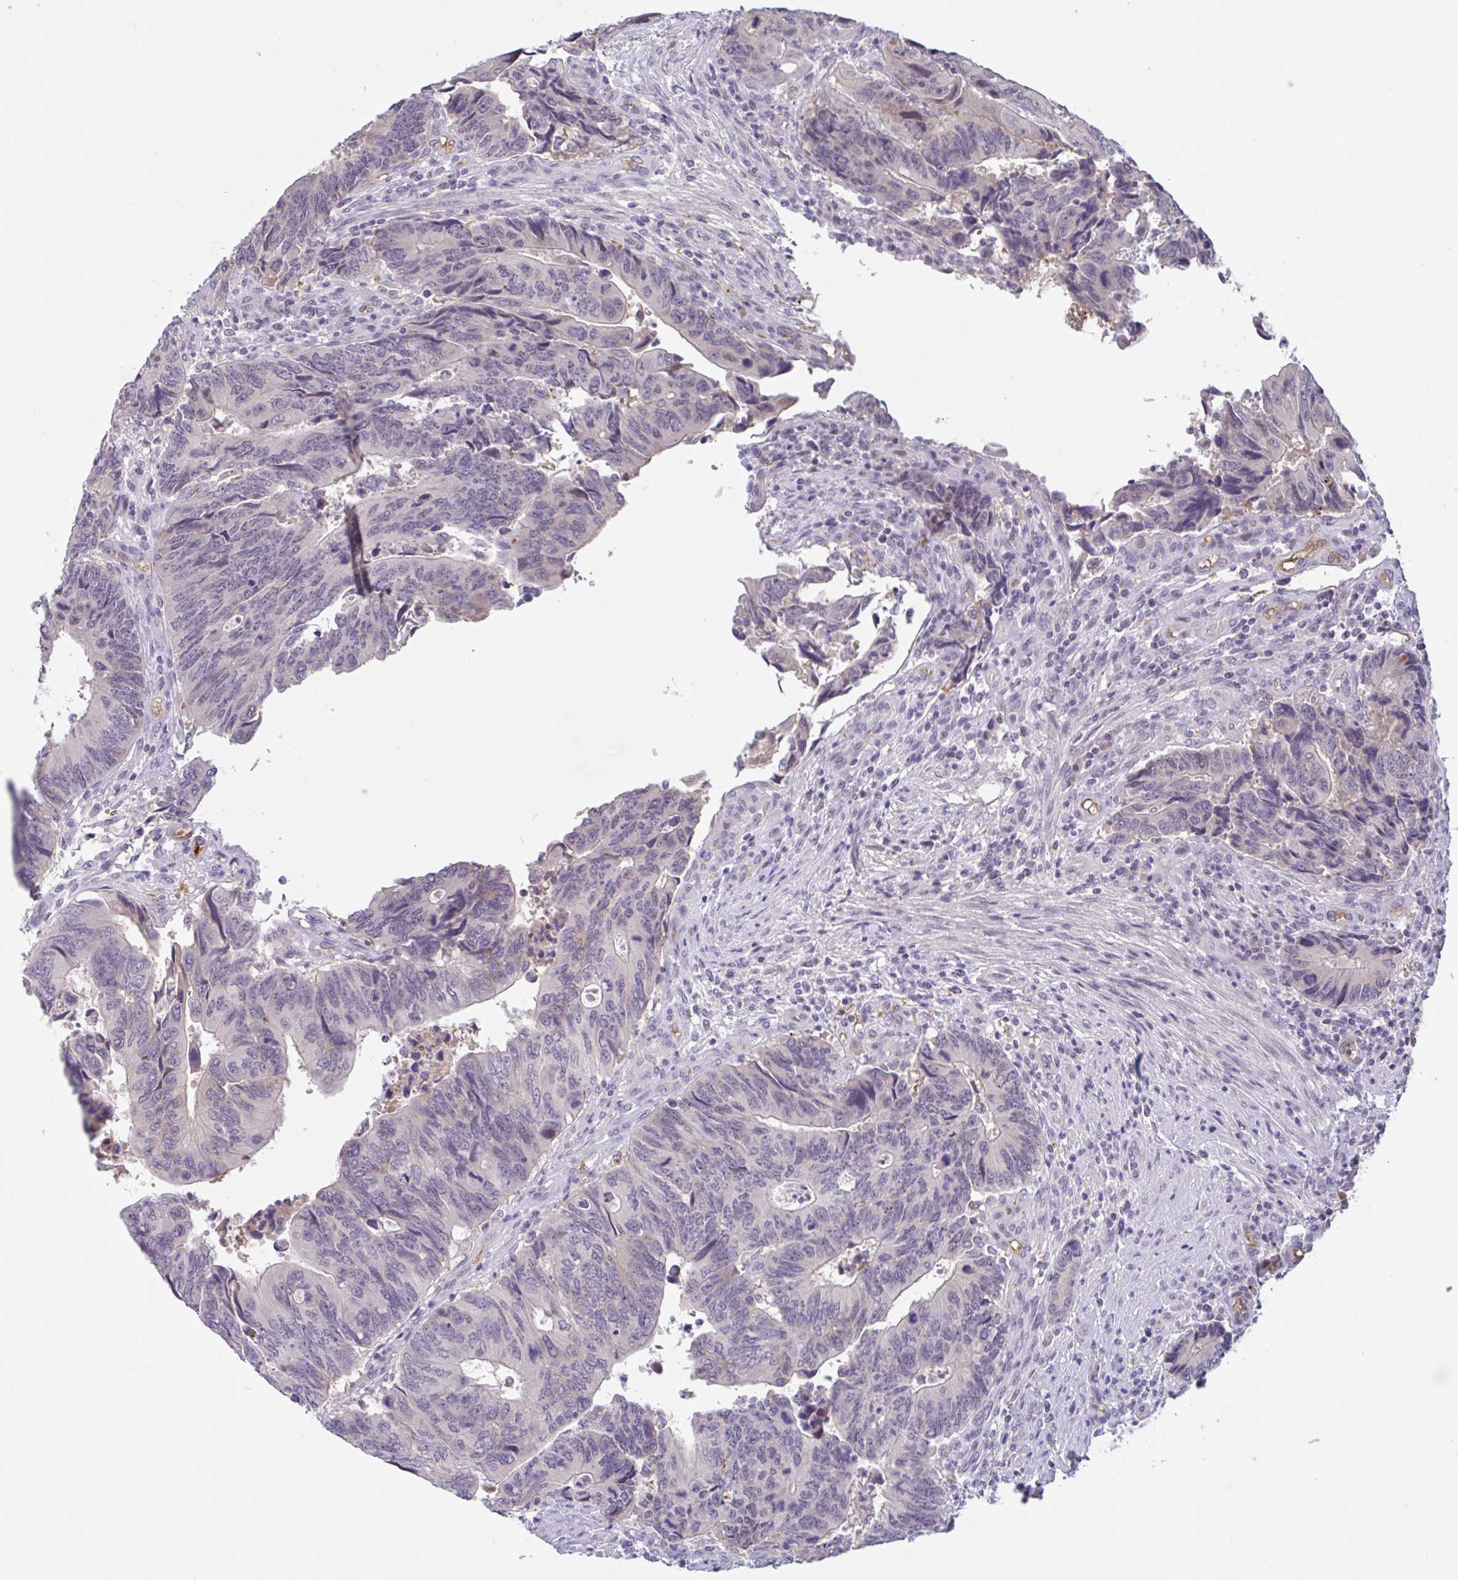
{"staining": {"intensity": "negative", "quantity": "none", "location": "none"}, "tissue": "colorectal cancer", "cell_type": "Tumor cells", "image_type": "cancer", "snomed": [{"axis": "morphology", "description": "Adenocarcinoma, NOS"}, {"axis": "topography", "description": "Colon"}], "caption": "Tumor cells show no significant staining in colorectal cancer (adenocarcinoma).", "gene": "RHAG", "patient": {"sex": "male", "age": 87}}